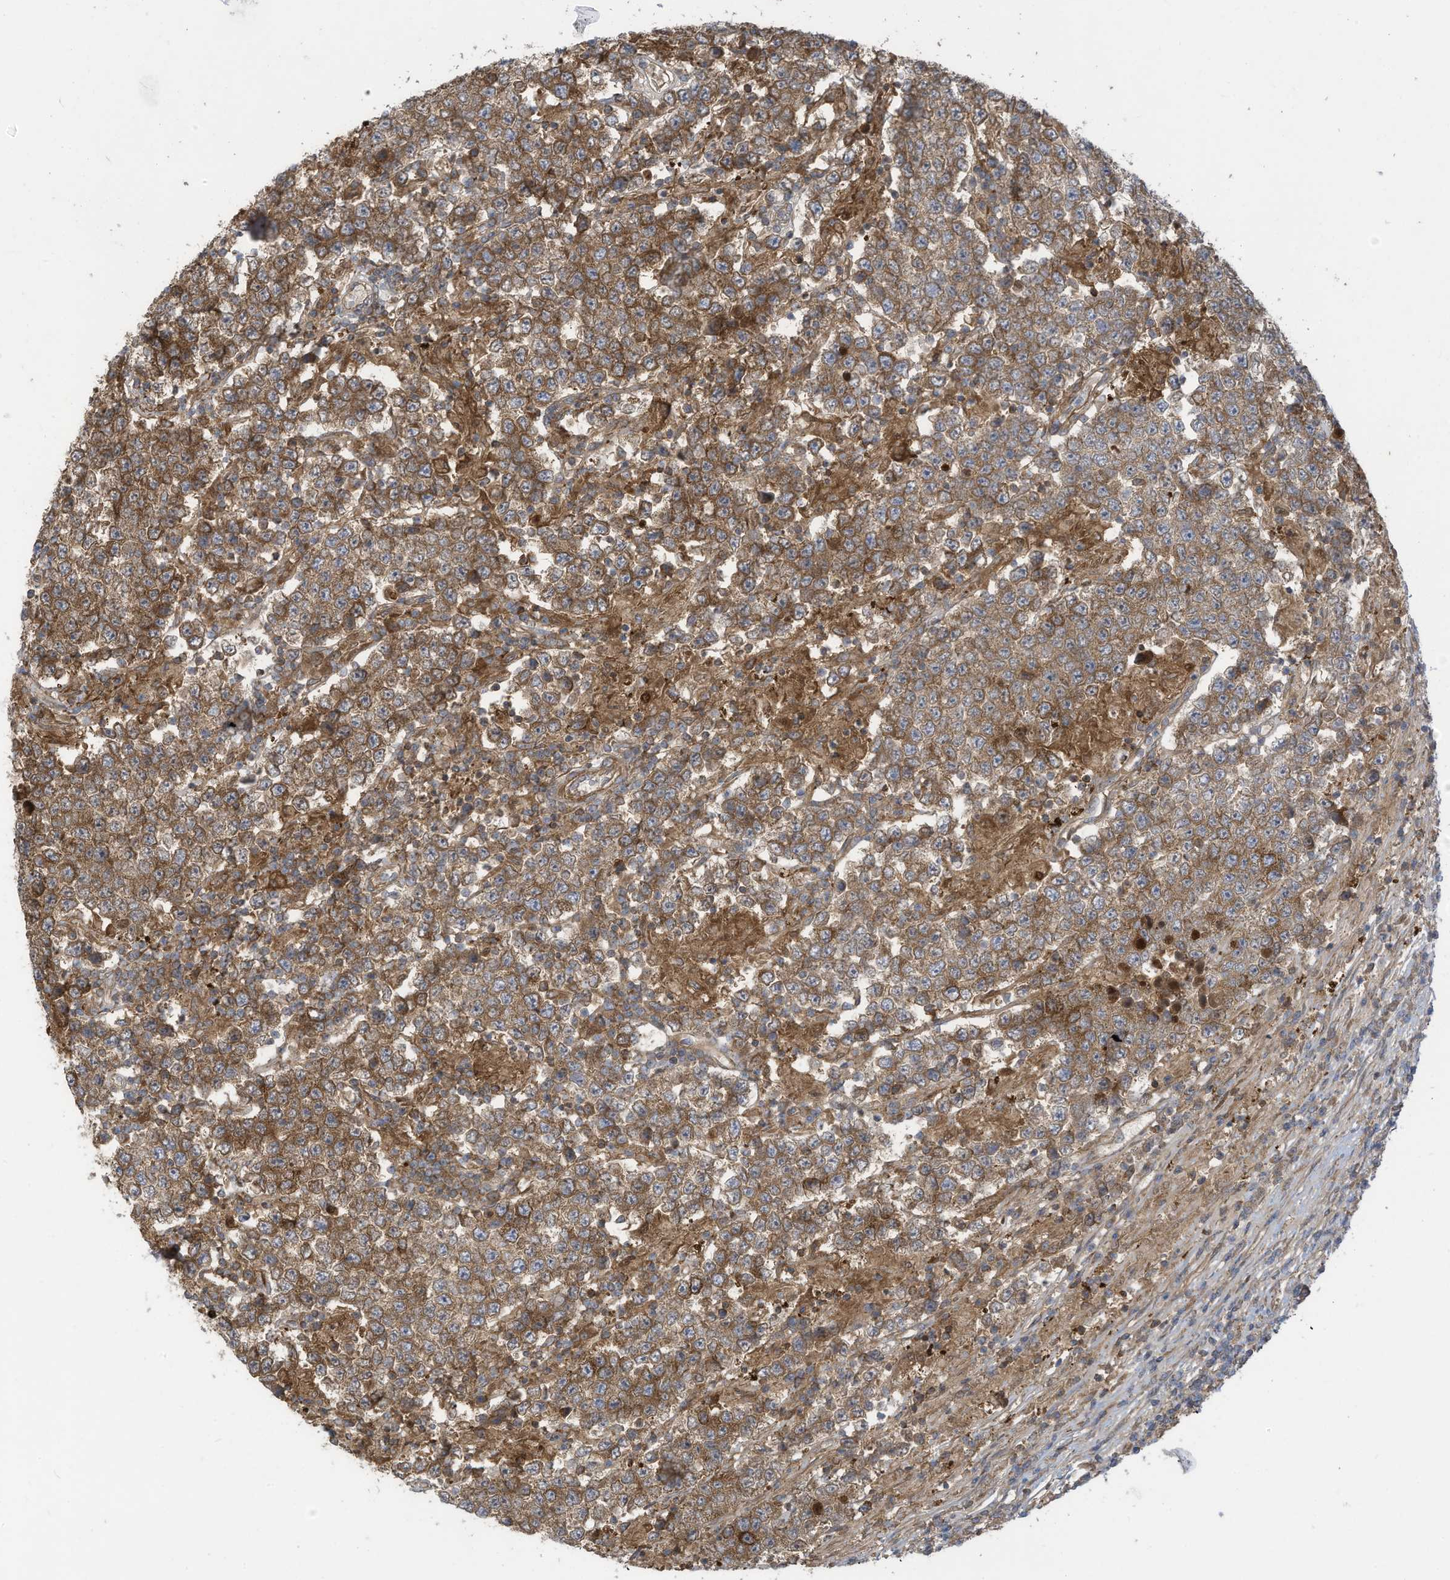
{"staining": {"intensity": "moderate", "quantity": ">75%", "location": "cytoplasmic/membranous"}, "tissue": "testis cancer", "cell_type": "Tumor cells", "image_type": "cancer", "snomed": [{"axis": "morphology", "description": "Normal tissue, NOS"}, {"axis": "morphology", "description": "Urothelial carcinoma, High grade"}, {"axis": "morphology", "description": "Seminoma, NOS"}, {"axis": "morphology", "description": "Carcinoma, Embryonal, NOS"}, {"axis": "topography", "description": "Urinary bladder"}, {"axis": "topography", "description": "Testis"}], "caption": "Brown immunohistochemical staining in high-grade urothelial carcinoma (testis) demonstrates moderate cytoplasmic/membranous positivity in approximately >75% of tumor cells.", "gene": "ADI1", "patient": {"sex": "male", "age": 41}}